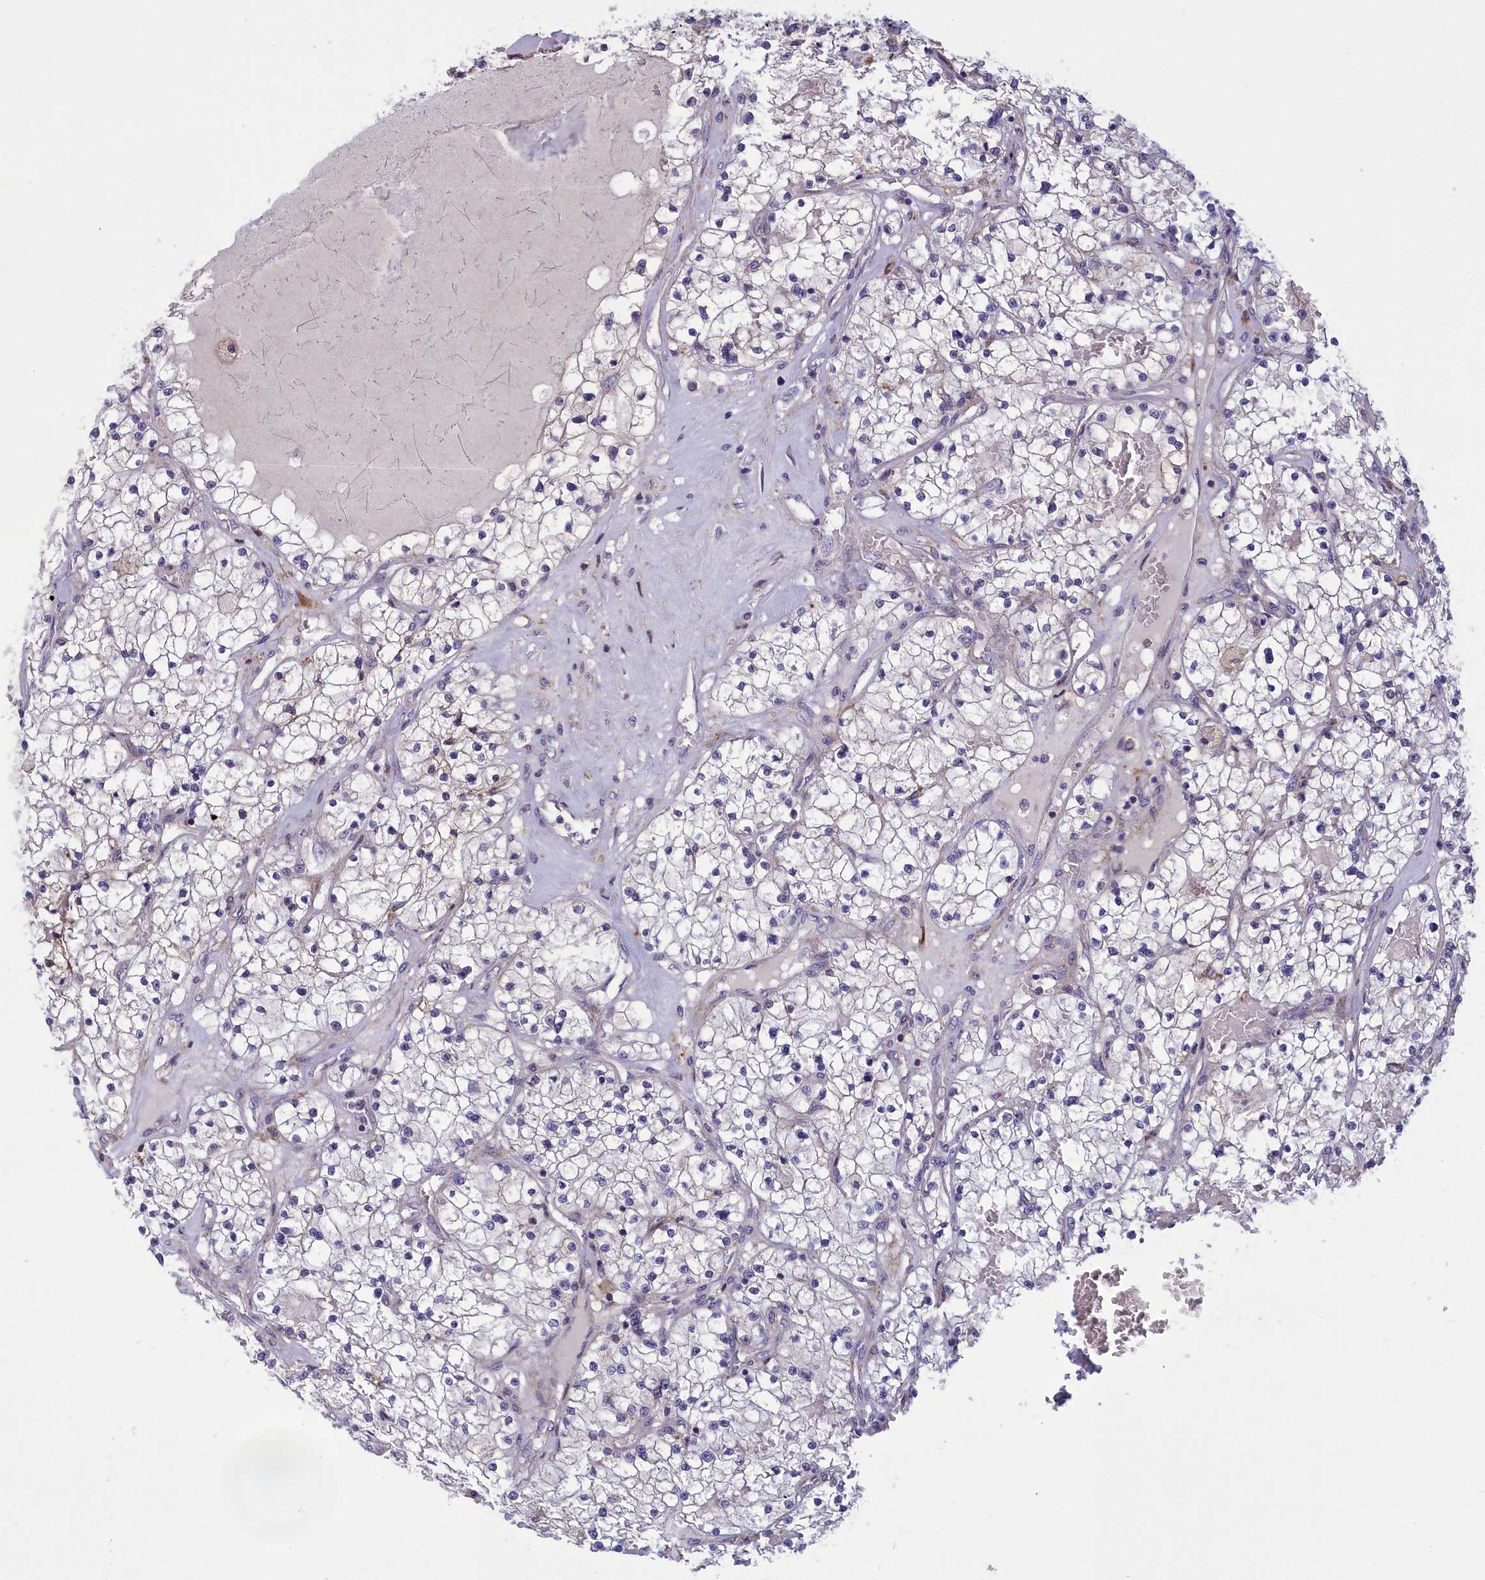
{"staining": {"intensity": "negative", "quantity": "none", "location": "none"}, "tissue": "renal cancer", "cell_type": "Tumor cells", "image_type": "cancer", "snomed": [{"axis": "morphology", "description": "Normal tissue, NOS"}, {"axis": "morphology", "description": "Adenocarcinoma, NOS"}, {"axis": "topography", "description": "Kidney"}], "caption": "Immunohistochemistry of human renal cancer reveals no staining in tumor cells.", "gene": "CORO2A", "patient": {"sex": "male", "age": 68}}